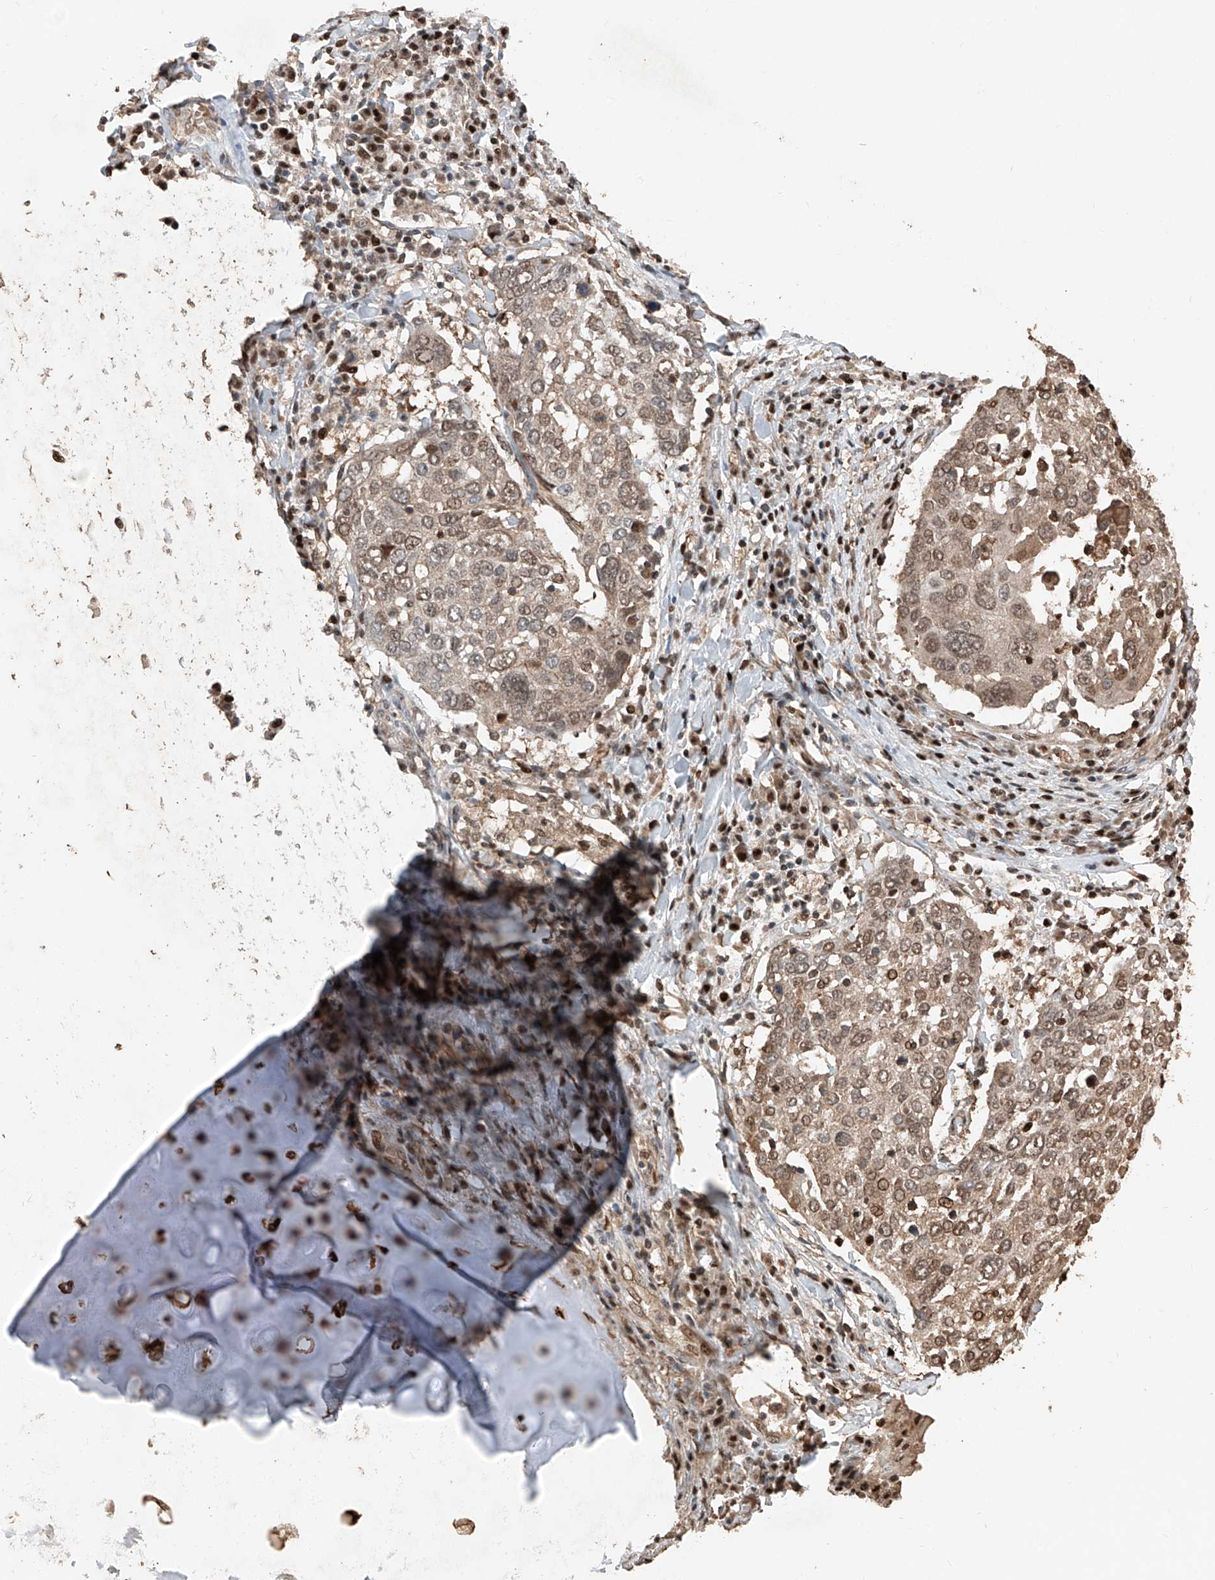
{"staining": {"intensity": "weak", "quantity": ">75%", "location": "cytoplasmic/membranous,nuclear"}, "tissue": "lung cancer", "cell_type": "Tumor cells", "image_type": "cancer", "snomed": [{"axis": "morphology", "description": "Squamous cell carcinoma, NOS"}, {"axis": "topography", "description": "Lung"}], "caption": "Squamous cell carcinoma (lung) stained for a protein displays weak cytoplasmic/membranous and nuclear positivity in tumor cells.", "gene": "RMND1", "patient": {"sex": "male", "age": 65}}